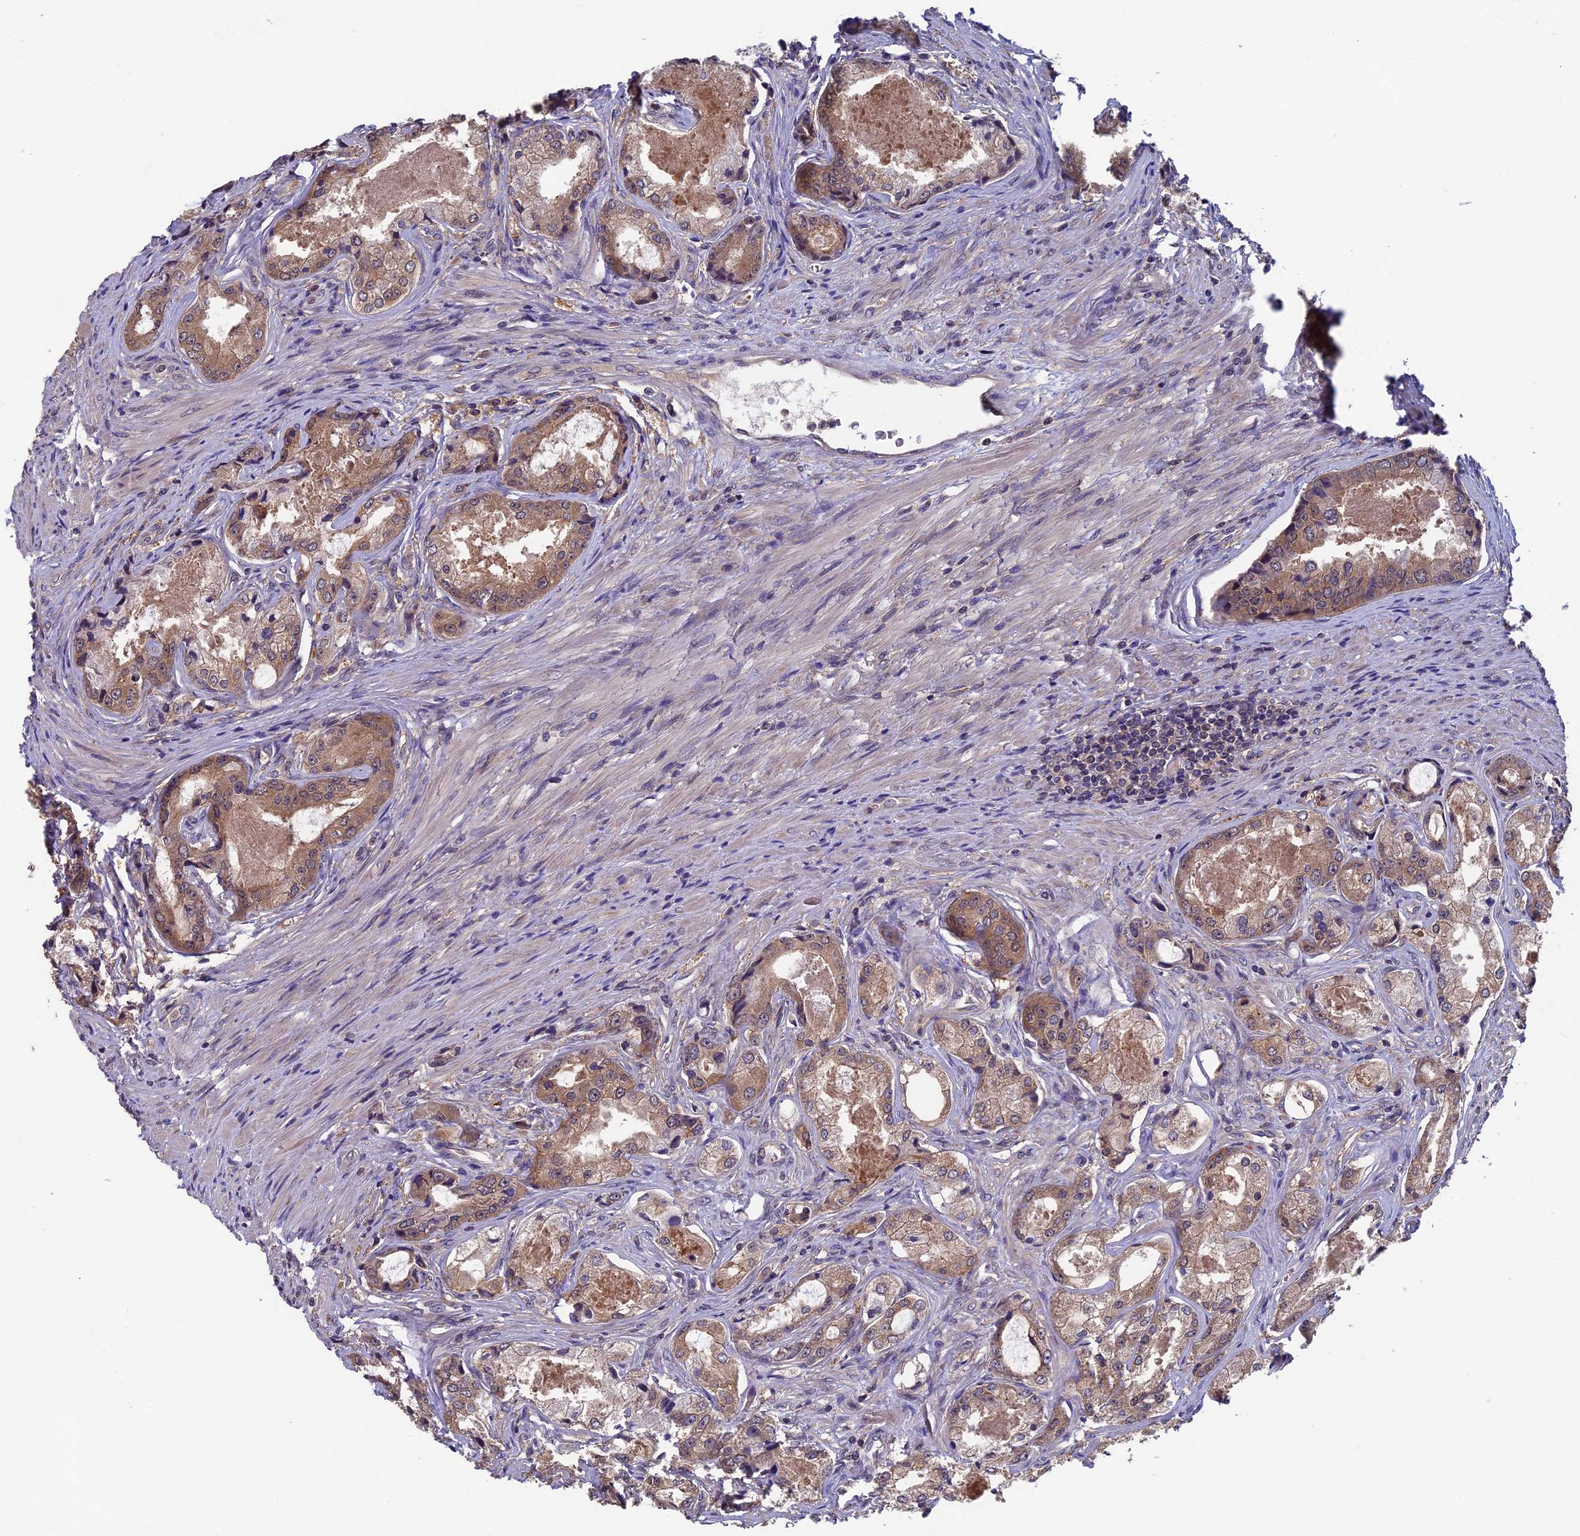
{"staining": {"intensity": "moderate", "quantity": ">75%", "location": "cytoplasmic/membranous"}, "tissue": "prostate cancer", "cell_type": "Tumor cells", "image_type": "cancer", "snomed": [{"axis": "morphology", "description": "Adenocarcinoma, Low grade"}, {"axis": "topography", "description": "Prostate"}], "caption": "Prostate low-grade adenocarcinoma stained with immunohistochemistry (IHC) shows moderate cytoplasmic/membranous staining in about >75% of tumor cells. The staining was performed using DAB, with brown indicating positive protein expression. Nuclei are stained blue with hematoxylin.", "gene": "LCMT1", "patient": {"sex": "male", "age": 68}}